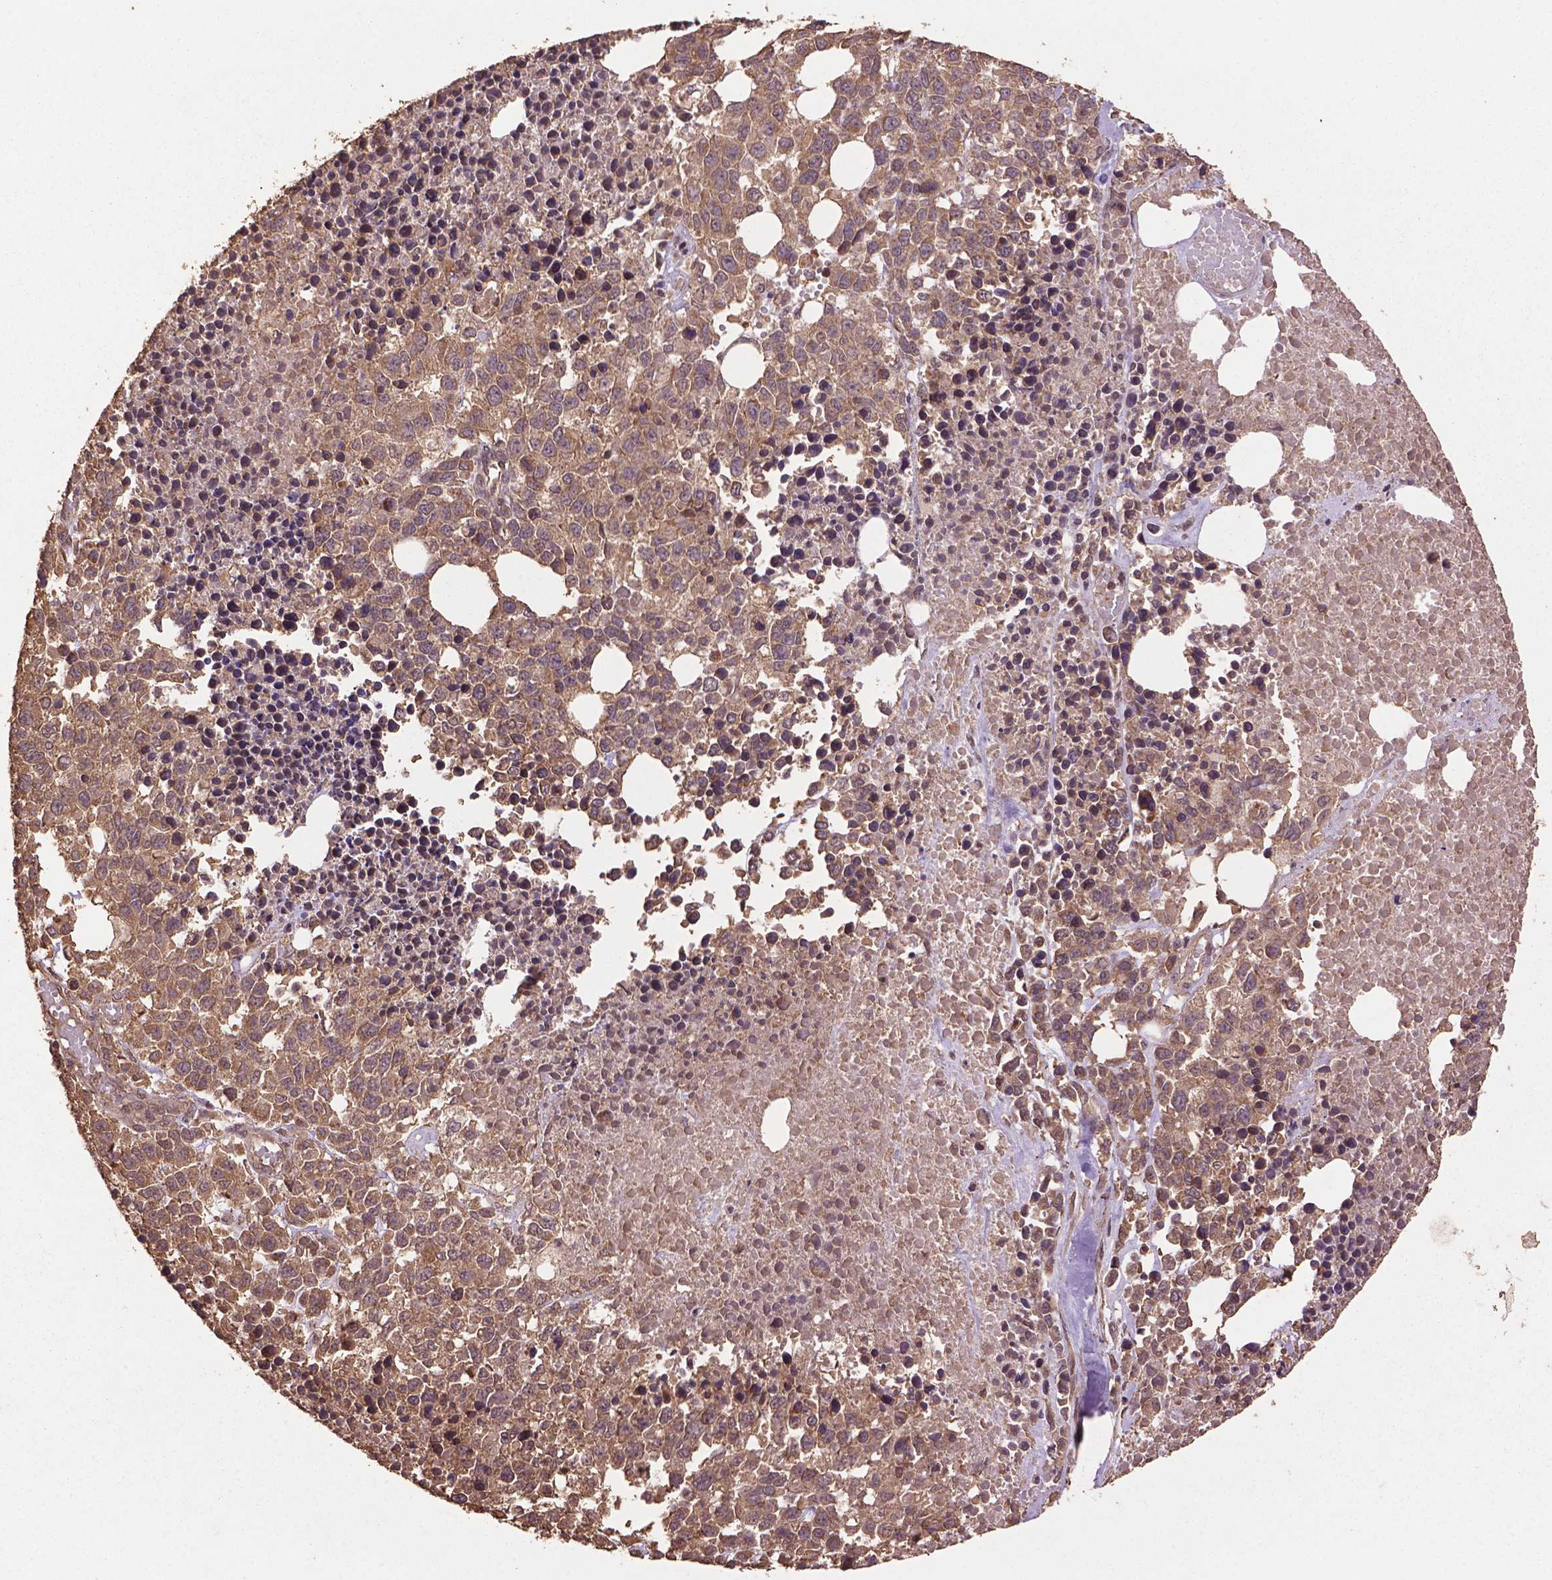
{"staining": {"intensity": "weak", "quantity": ">75%", "location": "cytoplasmic/membranous"}, "tissue": "melanoma", "cell_type": "Tumor cells", "image_type": "cancer", "snomed": [{"axis": "morphology", "description": "Malignant melanoma, Metastatic site"}, {"axis": "topography", "description": "Skin"}], "caption": "Weak cytoplasmic/membranous expression for a protein is appreciated in about >75% of tumor cells of malignant melanoma (metastatic site) using immunohistochemistry.", "gene": "BABAM1", "patient": {"sex": "male", "age": 84}}